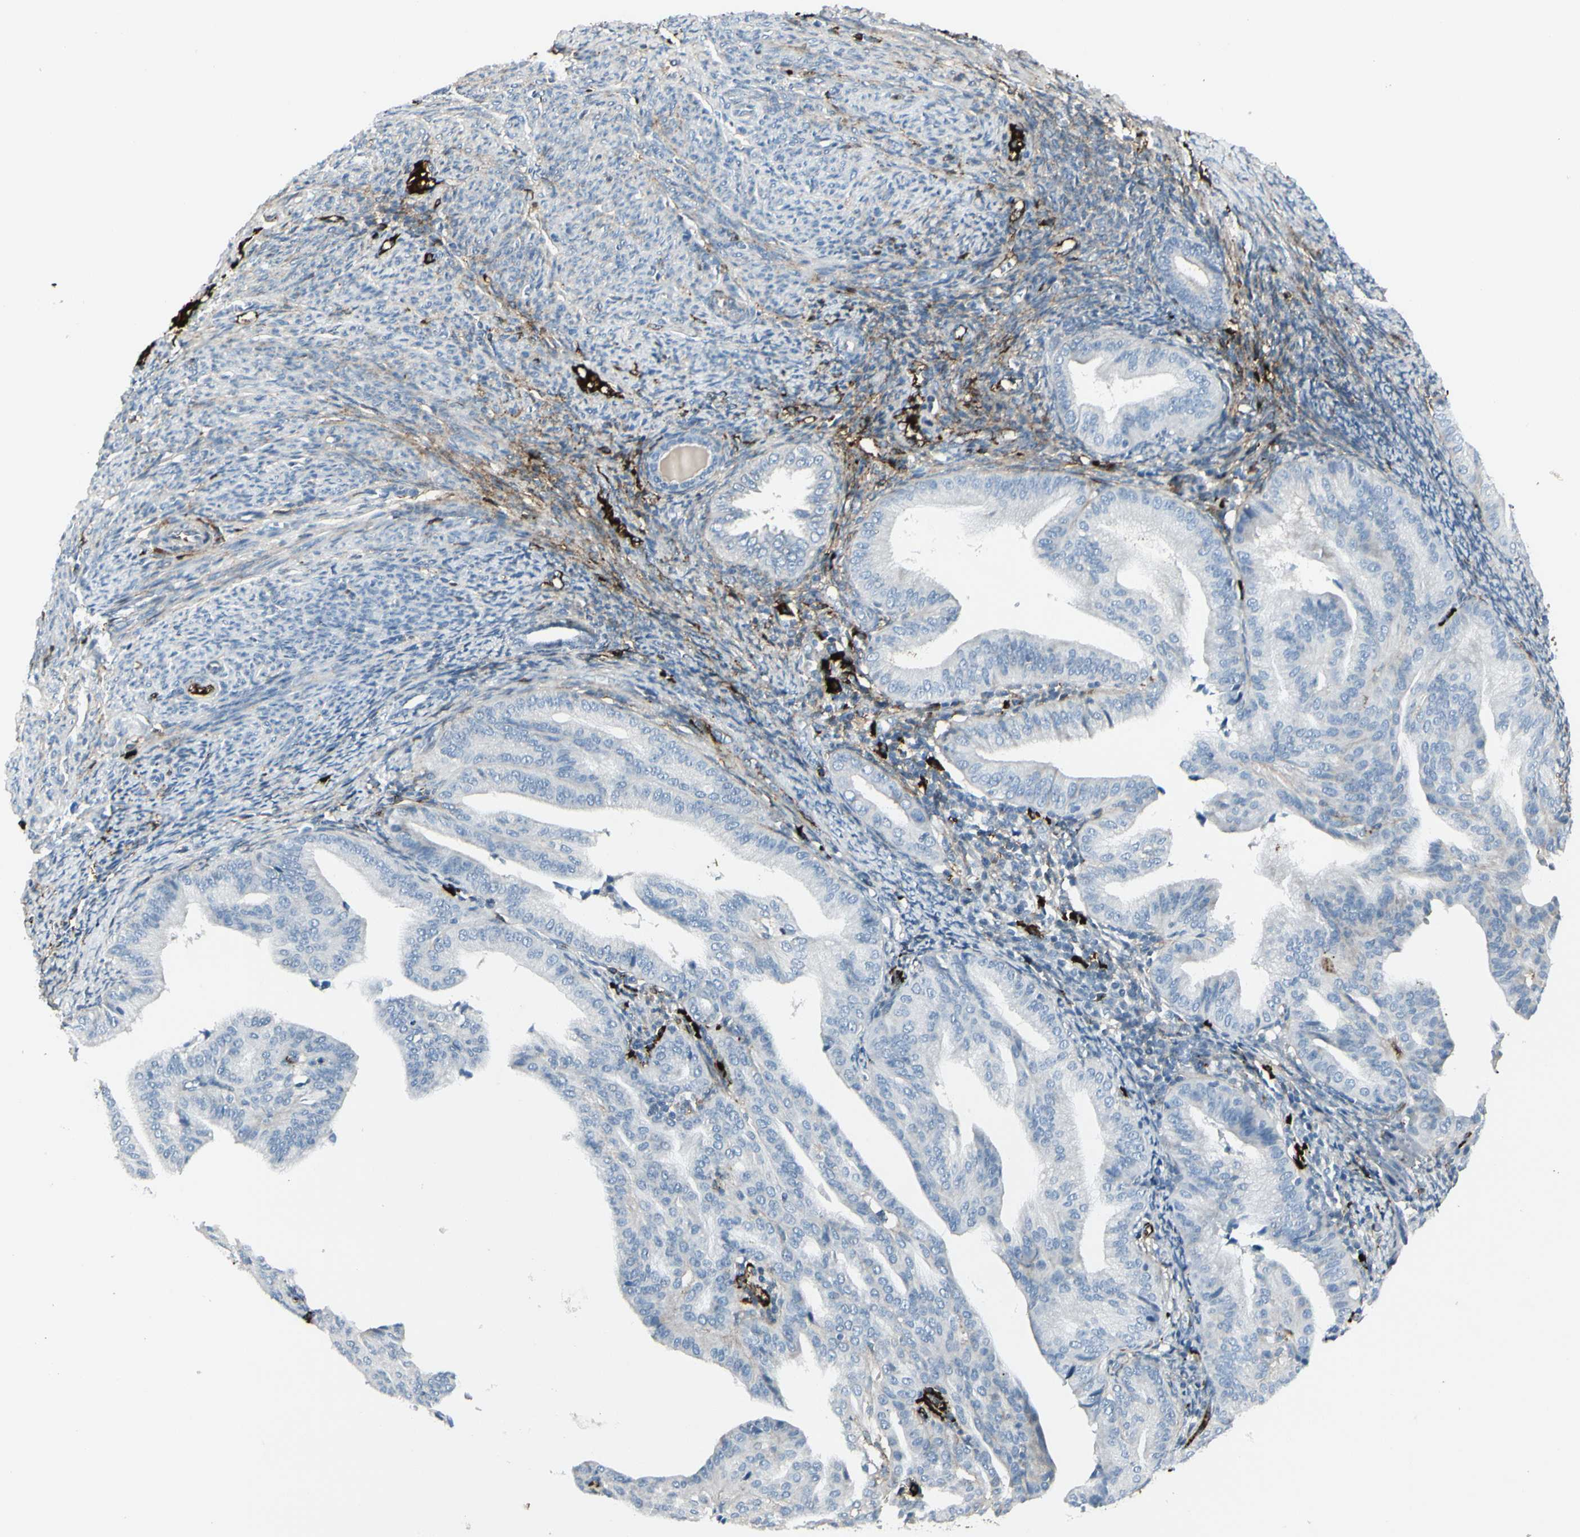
{"staining": {"intensity": "negative", "quantity": "none", "location": "none"}, "tissue": "endometrial cancer", "cell_type": "Tumor cells", "image_type": "cancer", "snomed": [{"axis": "morphology", "description": "Adenocarcinoma, NOS"}, {"axis": "topography", "description": "Endometrium"}], "caption": "Immunohistochemical staining of endometrial cancer displays no significant expression in tumor cells.", "gene": "IGHG1", "patient": {"sex": "female", "age": 58}}